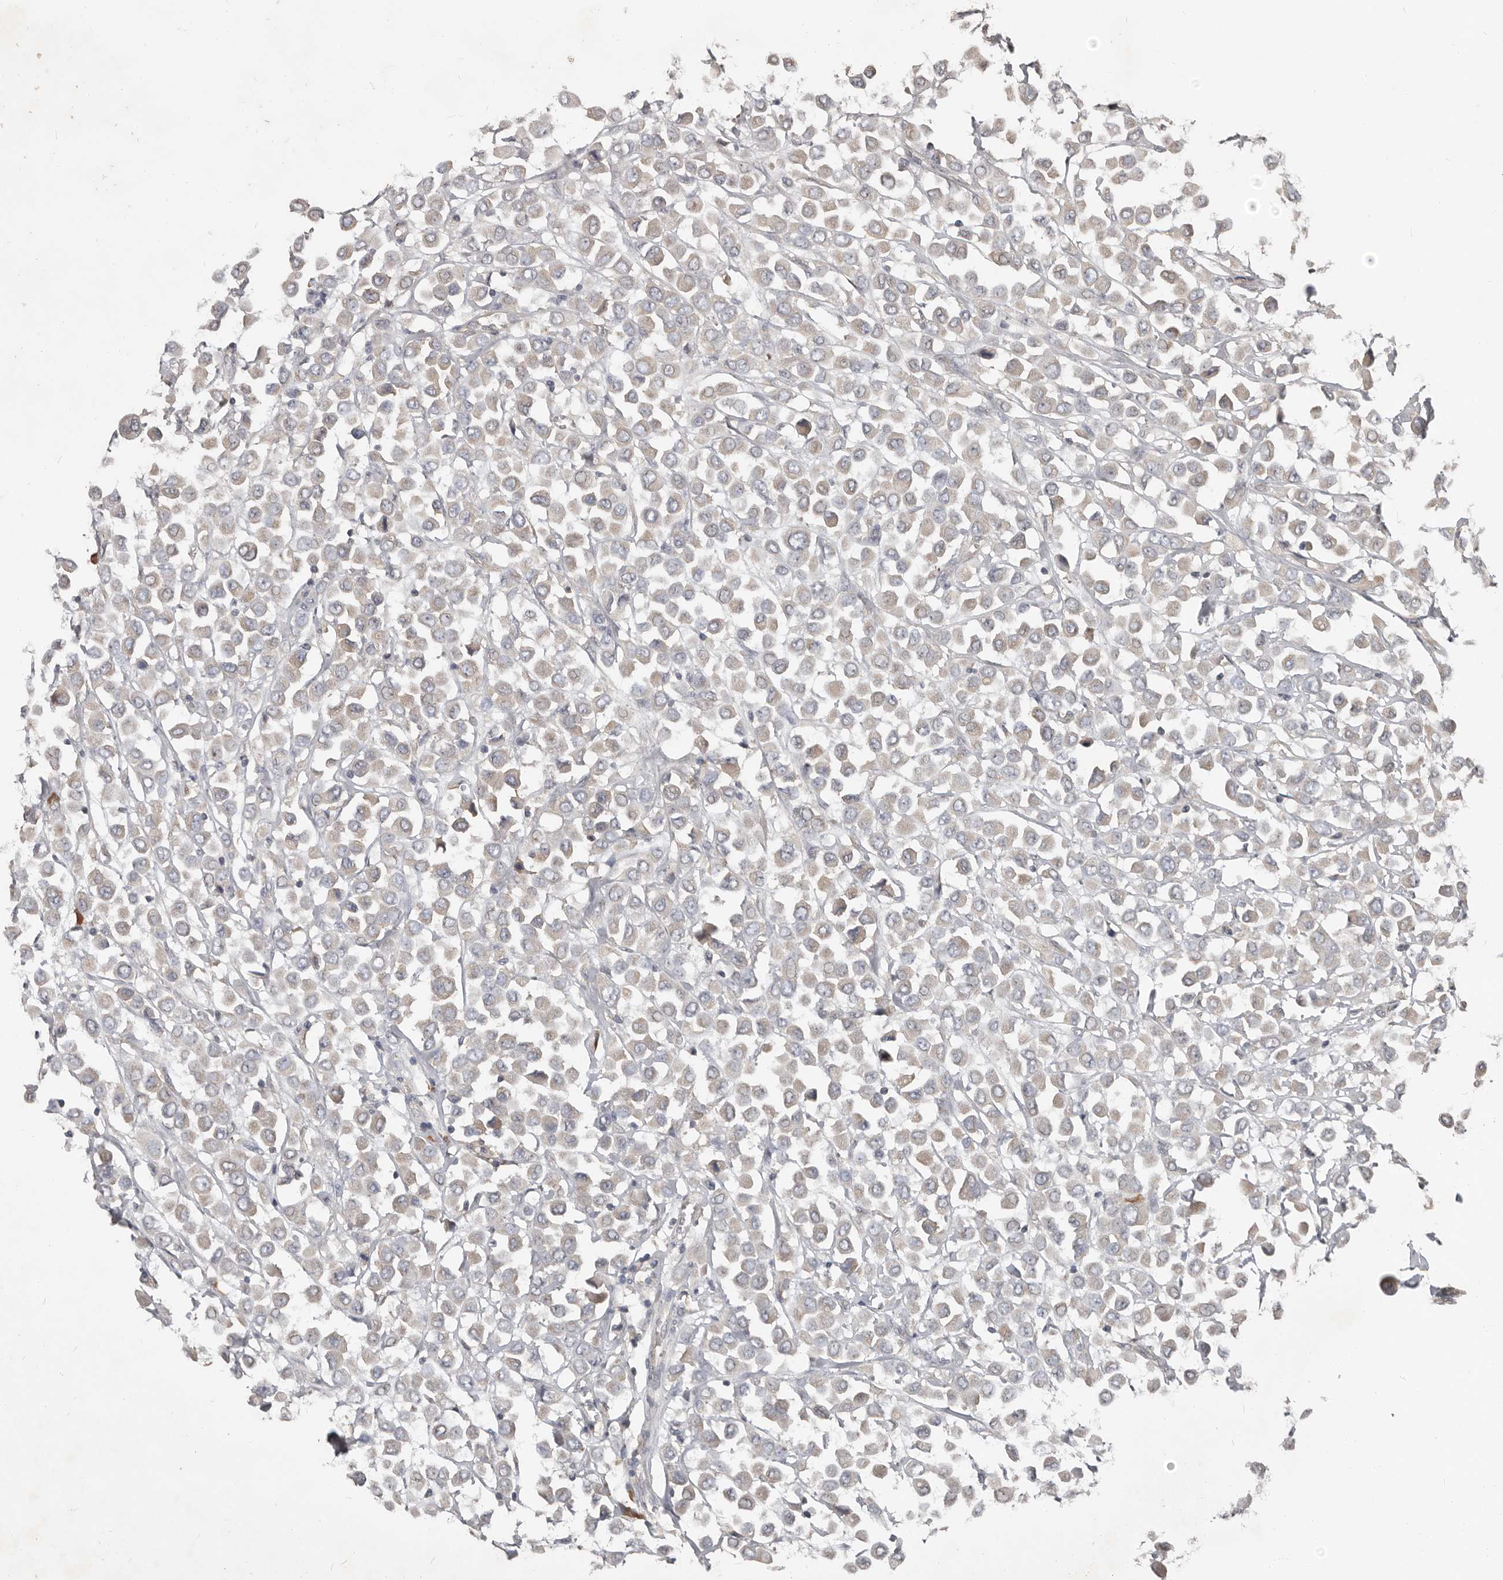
{"staining": {"intensity": "weak", "quantity": "<25%", "location": "cytoplasmic/membranous"}, "tissue": "breast cancer", "cell_type": "Tumor cells", "image_type": "cancer", "snomed": [{"axis": "morphology", "description": "Duct carcinoma"}, {"axis": "topography", "description": "Breast"}], "caption": "Immunohistochemistry of breast cancer exhibits no positivity in tumor cells.", "gene": "AKNAD1", "patient": {"sex": "female", "age": 61}}